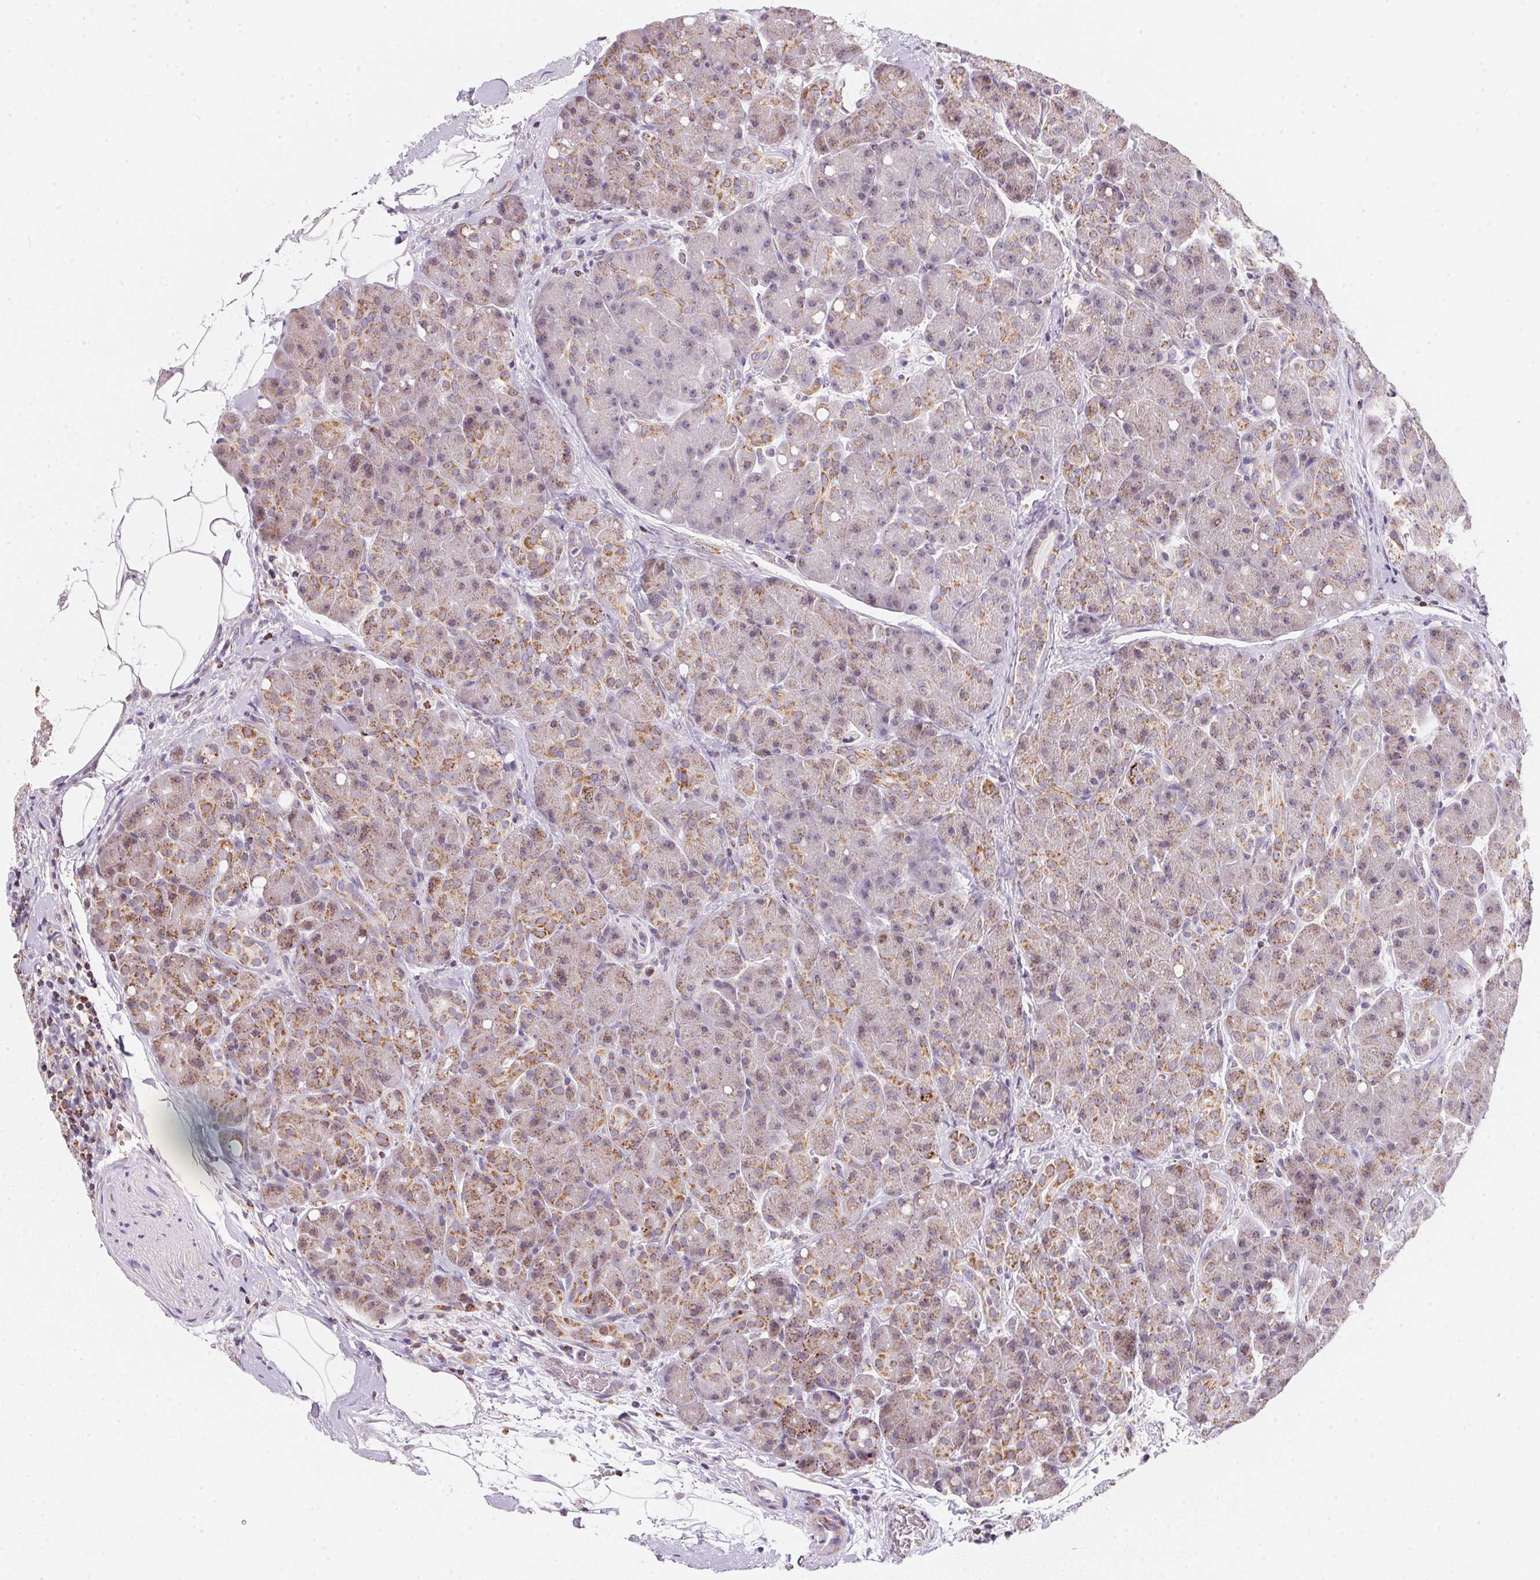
{"staining": {"intensity": "moderate", "quantity": "<25%", "location": "cytoplasmic/membranous"}, "tissue": "pancreas", "cell_type": "Exocrine glandular cells", "image_type": "normal", "snomed": [{"axis": "morphology", "description": "Normal tissue, NOS"}, {"axis": "topography", "description": "Pancreas"}], "caption": "Immunohistochemical staining of unremarkable human pancreas exhibits <25% levels of moderate cytoplasmic/membranous protein staining in approximately <25% of exocrine glandular cells.", "gene": "GIPC2", "patient": {"sex": "male", "age": 55}}